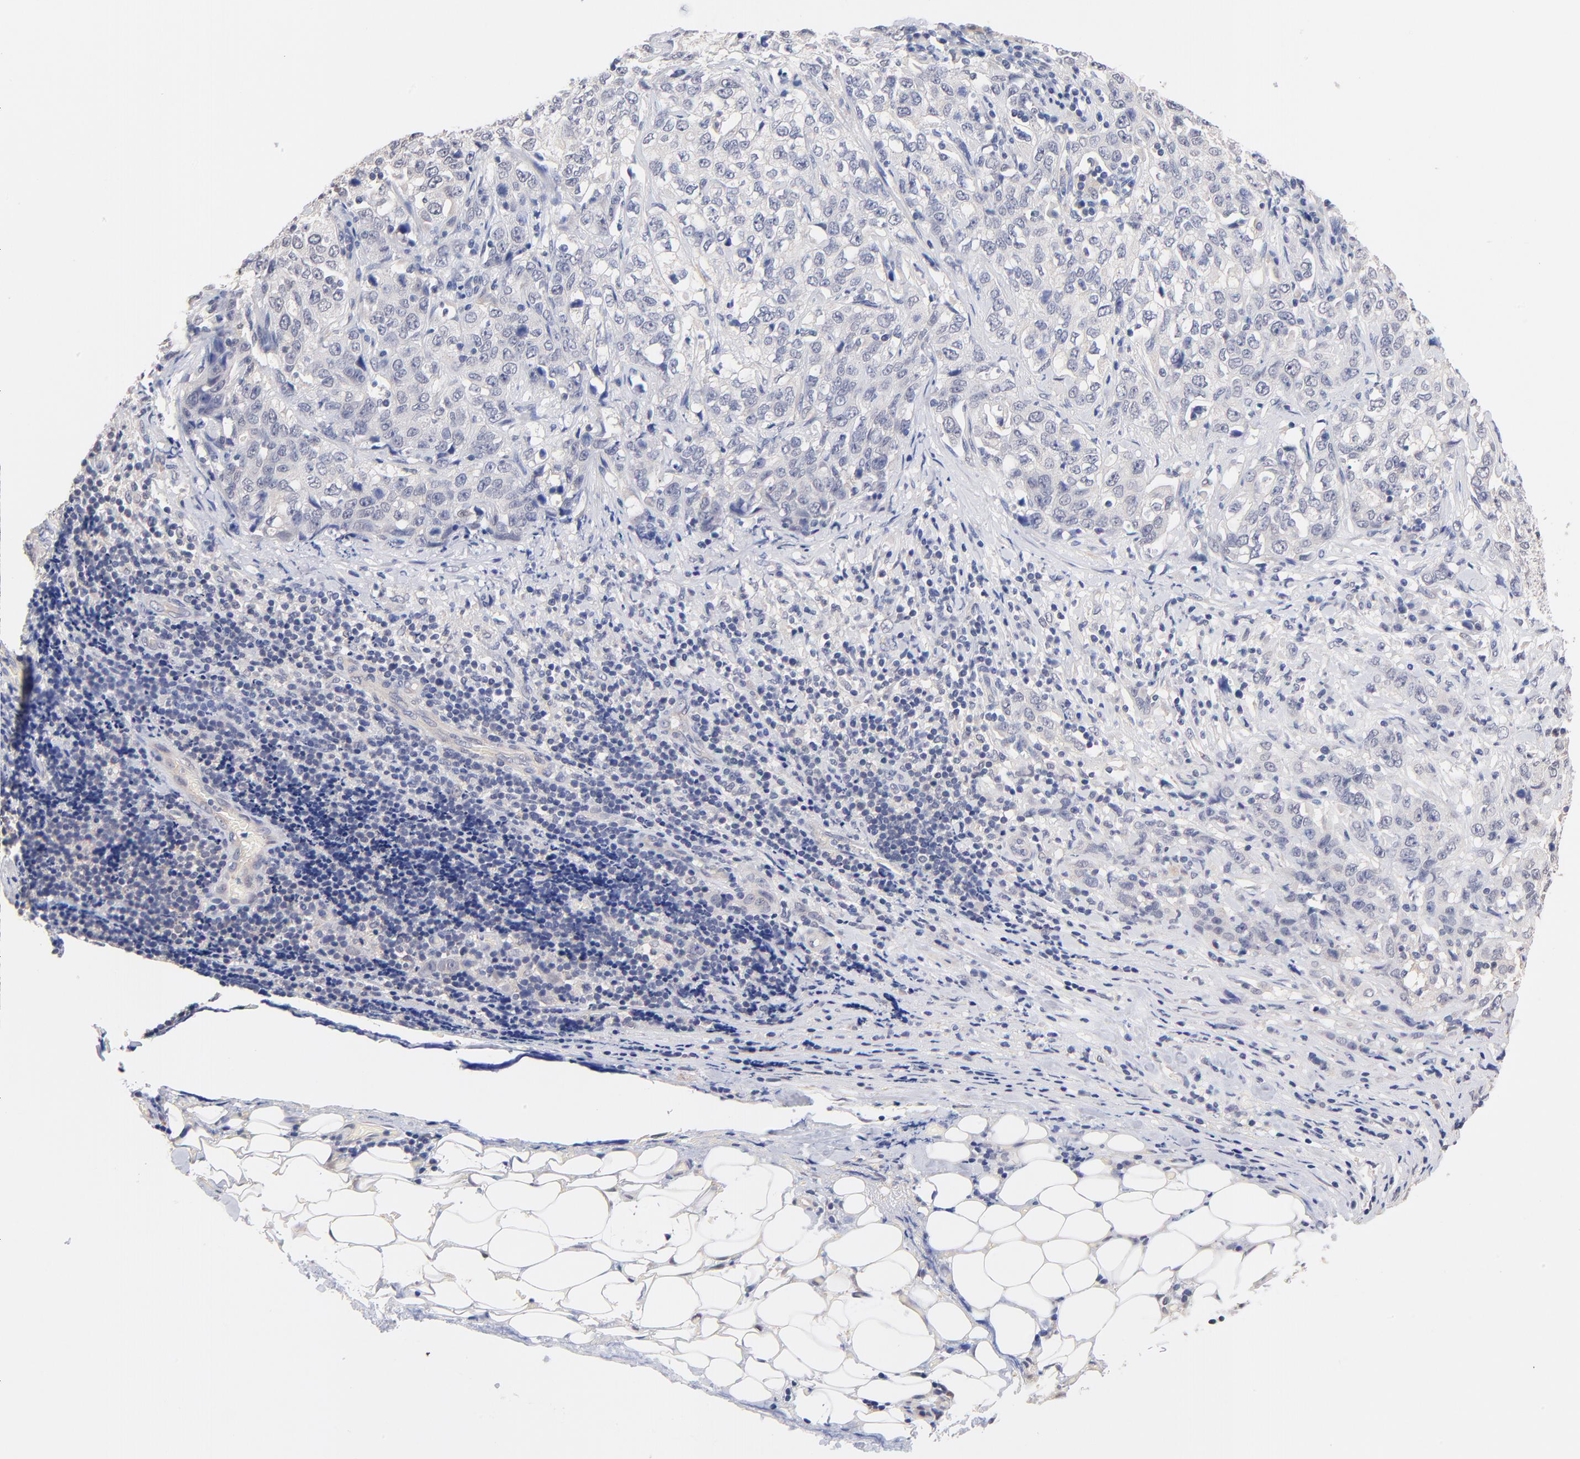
{"staining": {"intensity": "negative", "quantity": "none", "location": "none"}, "tissue": "stomach cancer", "cell_type": "Tumor cells", "image_type": "cancer", "snomed": [{"axis": "morphology", "description": "Adenocarcinoma, NOS"}, {"axis": "topography", "description": "Stomach"}], "caption": "This is an immunohistochemistry (IHC) histopathology image of stomach cancer (adenocarcinoma). There is no expression in tumor cells.", "gene": "RIBC2", "patient": {"sex": "male", "age": 48}}